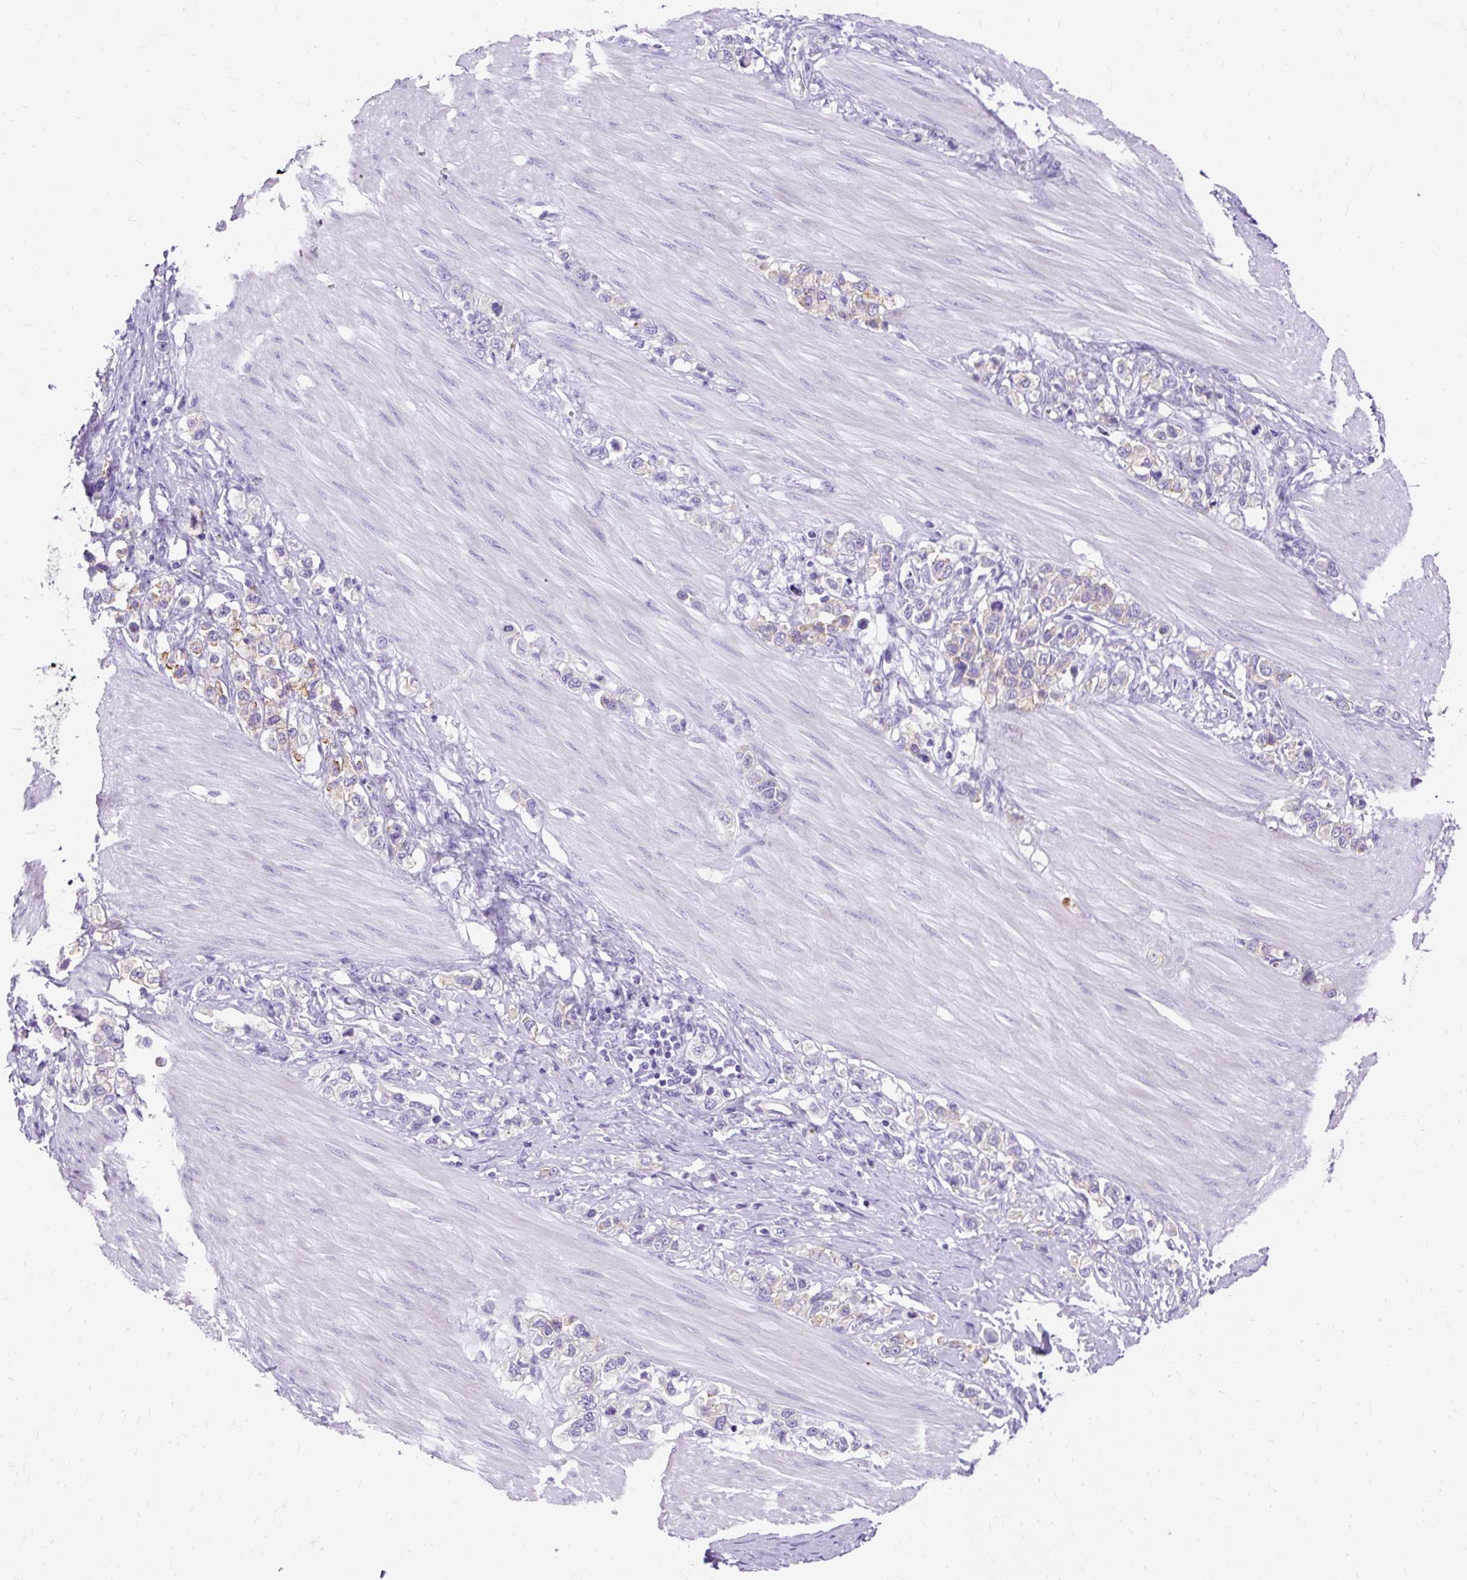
{"staining": {"intensity": "negative", "quantity": "none", "location": "none"}, "tissue": "stomach cancer", "cell_type": "Tumor cells", "image_type": "cancer", "snomed": [{"axis": "morphology", "description": "Adenocarcinoma, NOS"}, {"axis": "topography", "description": "Stomach"}], "caption": "A photomicrograph of human stomach cancer is negative for staining in tumor cells. Nuclei are stained in blue.", "gene": "MYO6", "patient": {"sex": "female", "age": 65}}